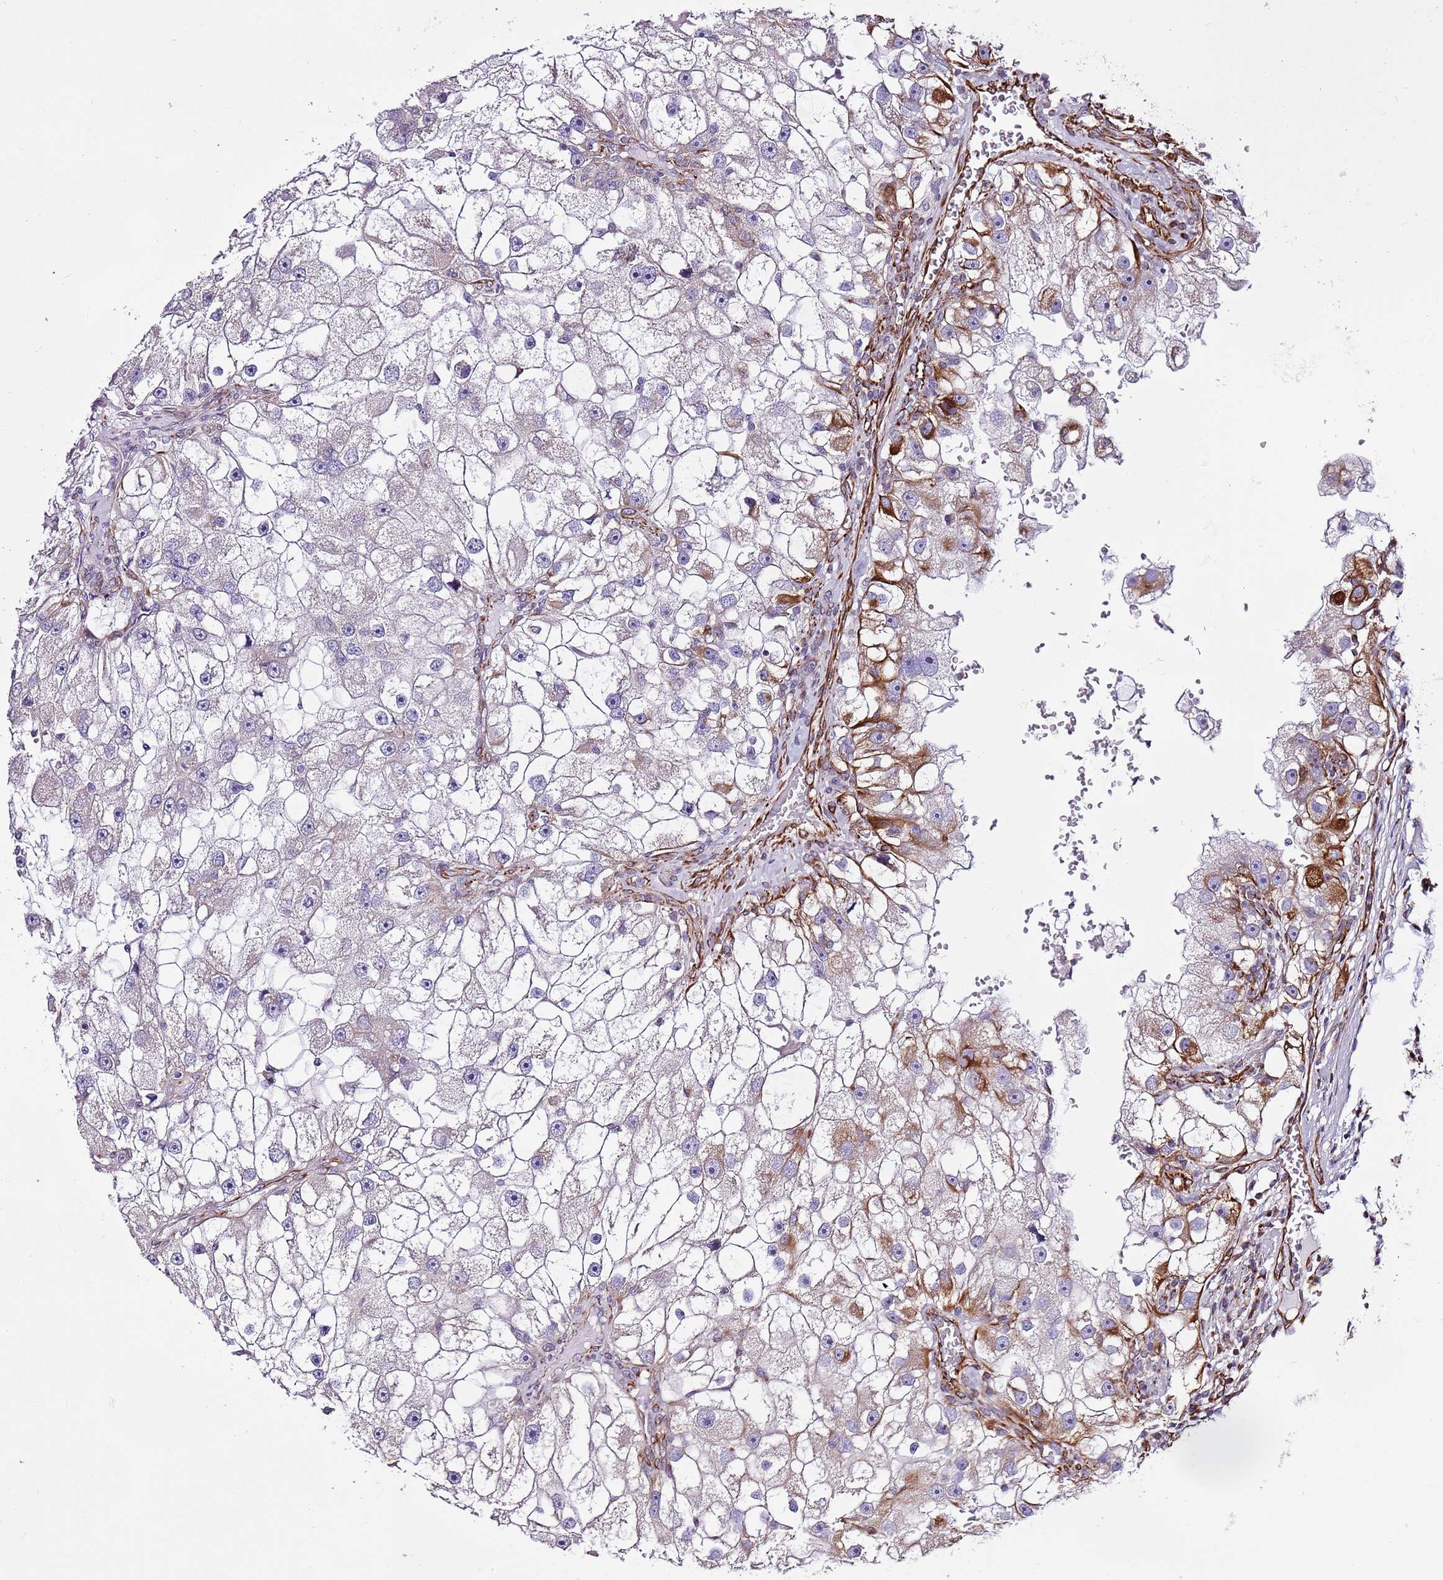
{"staining": {"intensity": "strong", "quantity": "<25%", "location": "cytoplasmic/membranous"}, "tissue": "renal cancer", "cell_type": "Tumor cells", "image_type": "cancer", "snomed": [{"axis": "morphology", "description": "Adenocarcinoma, NOS"}, {"axis": "topography", "description": "Kidney"}], "caption": "Brown immunohistochemical staining in renal adenocarcinoma reveals strong cytoplasmic/membranous staining in about <25% of tumor cells. (brown staining indicates protein expression, while blue staining denotes nuclei).", "gene": "ZNF786", "patient": {"sex": "male", "age": 63}}